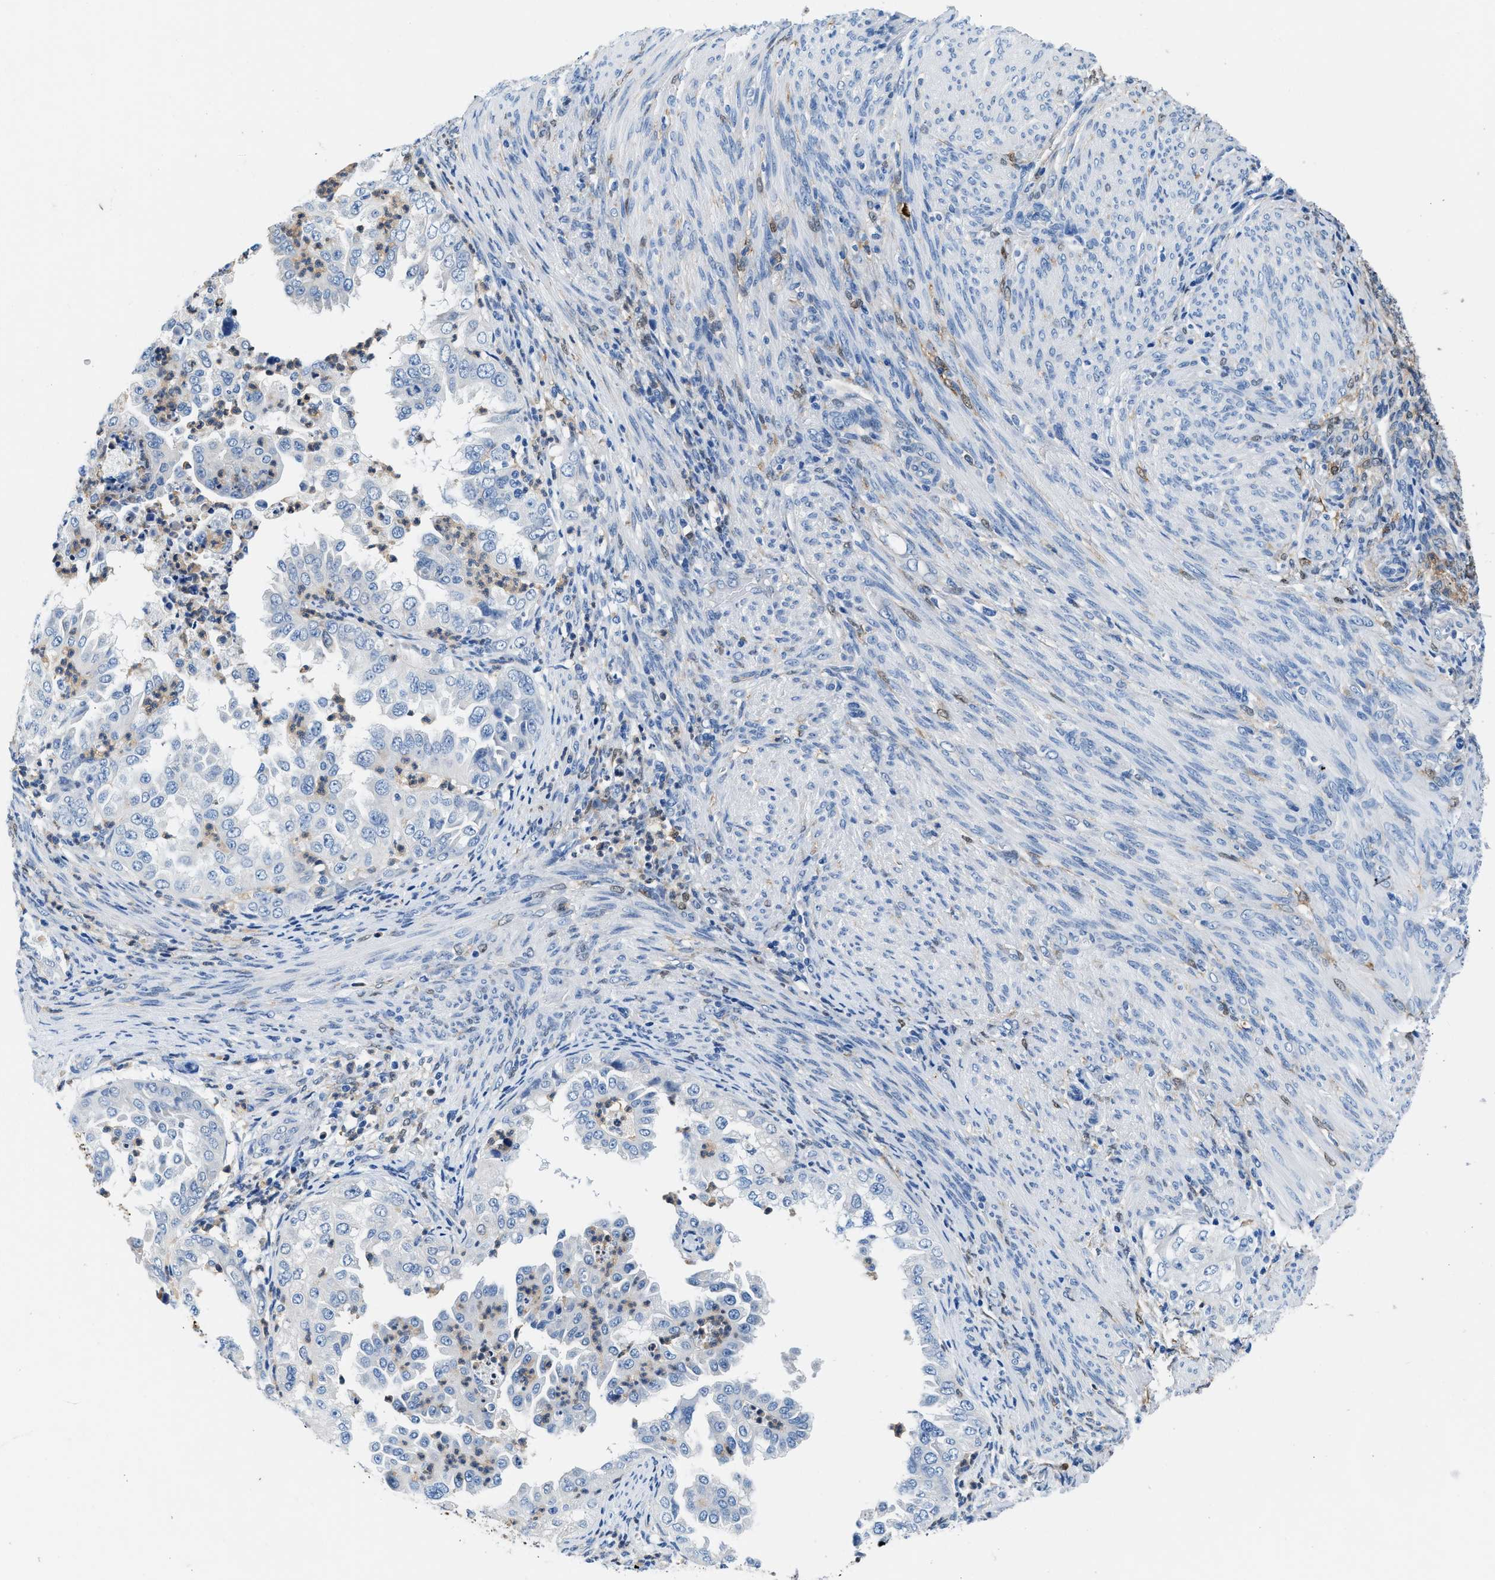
{"staining": {"intensity": "negative", "quantity": "none", "location": "none"}, "tissue": "endometrial cancer", "cell_type": "Tumor cells", "image_type": "cancer", "snomed": [{"axis": "morphology", "description": "Adenocarcinoma, NOS"}, {"axis": "topography", "description": "Endometrium"}], "caption": "Micrograph shows no significant protein staining in tumor cells of endometrial cancer. (IHC, brightfield microscopy, high magnification).", "gene": "FADS6", "patient": {"sex": "female", "age": 85}}